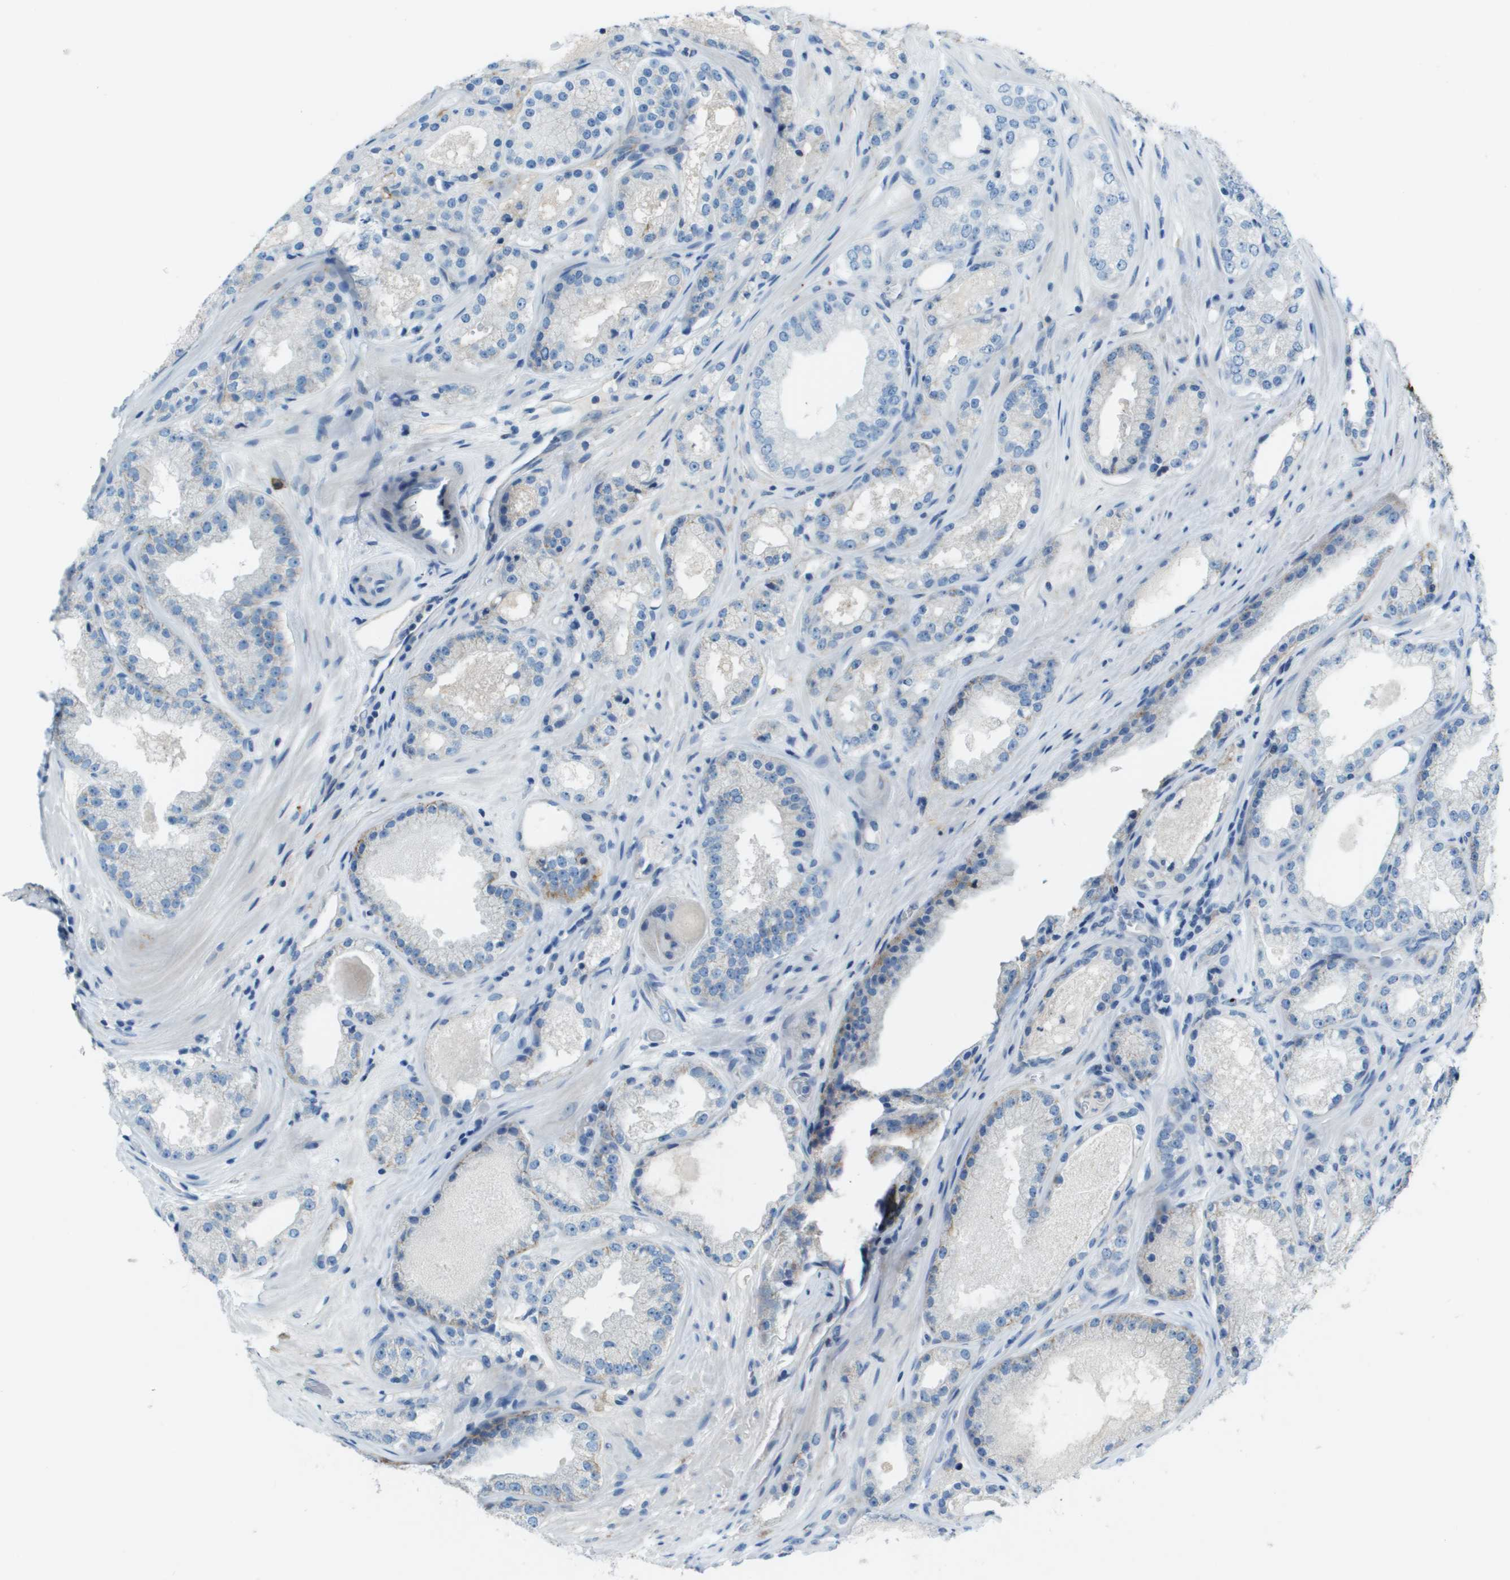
{"staining": {"intensity": "negative", "quantity": "none", "location": "none"}, "tissue": "prostate cancer", "cell_type": "Tumor cells", "image_type": "cancer", "snomed": [{"axis": "morphology", "description": "Adenocarcinoma, High grade"}, {"axis": "topography", "description": "Prostate"}], "caption": "Immunohistochemistry histopathology image of neoplastic tissue: human prostate high-grade adenocarcinoma stained with DAB exhibits no significant protein expression in tumor cells.", "gene": "SDC1", "patient": {"sex": "male", "age": 65}}